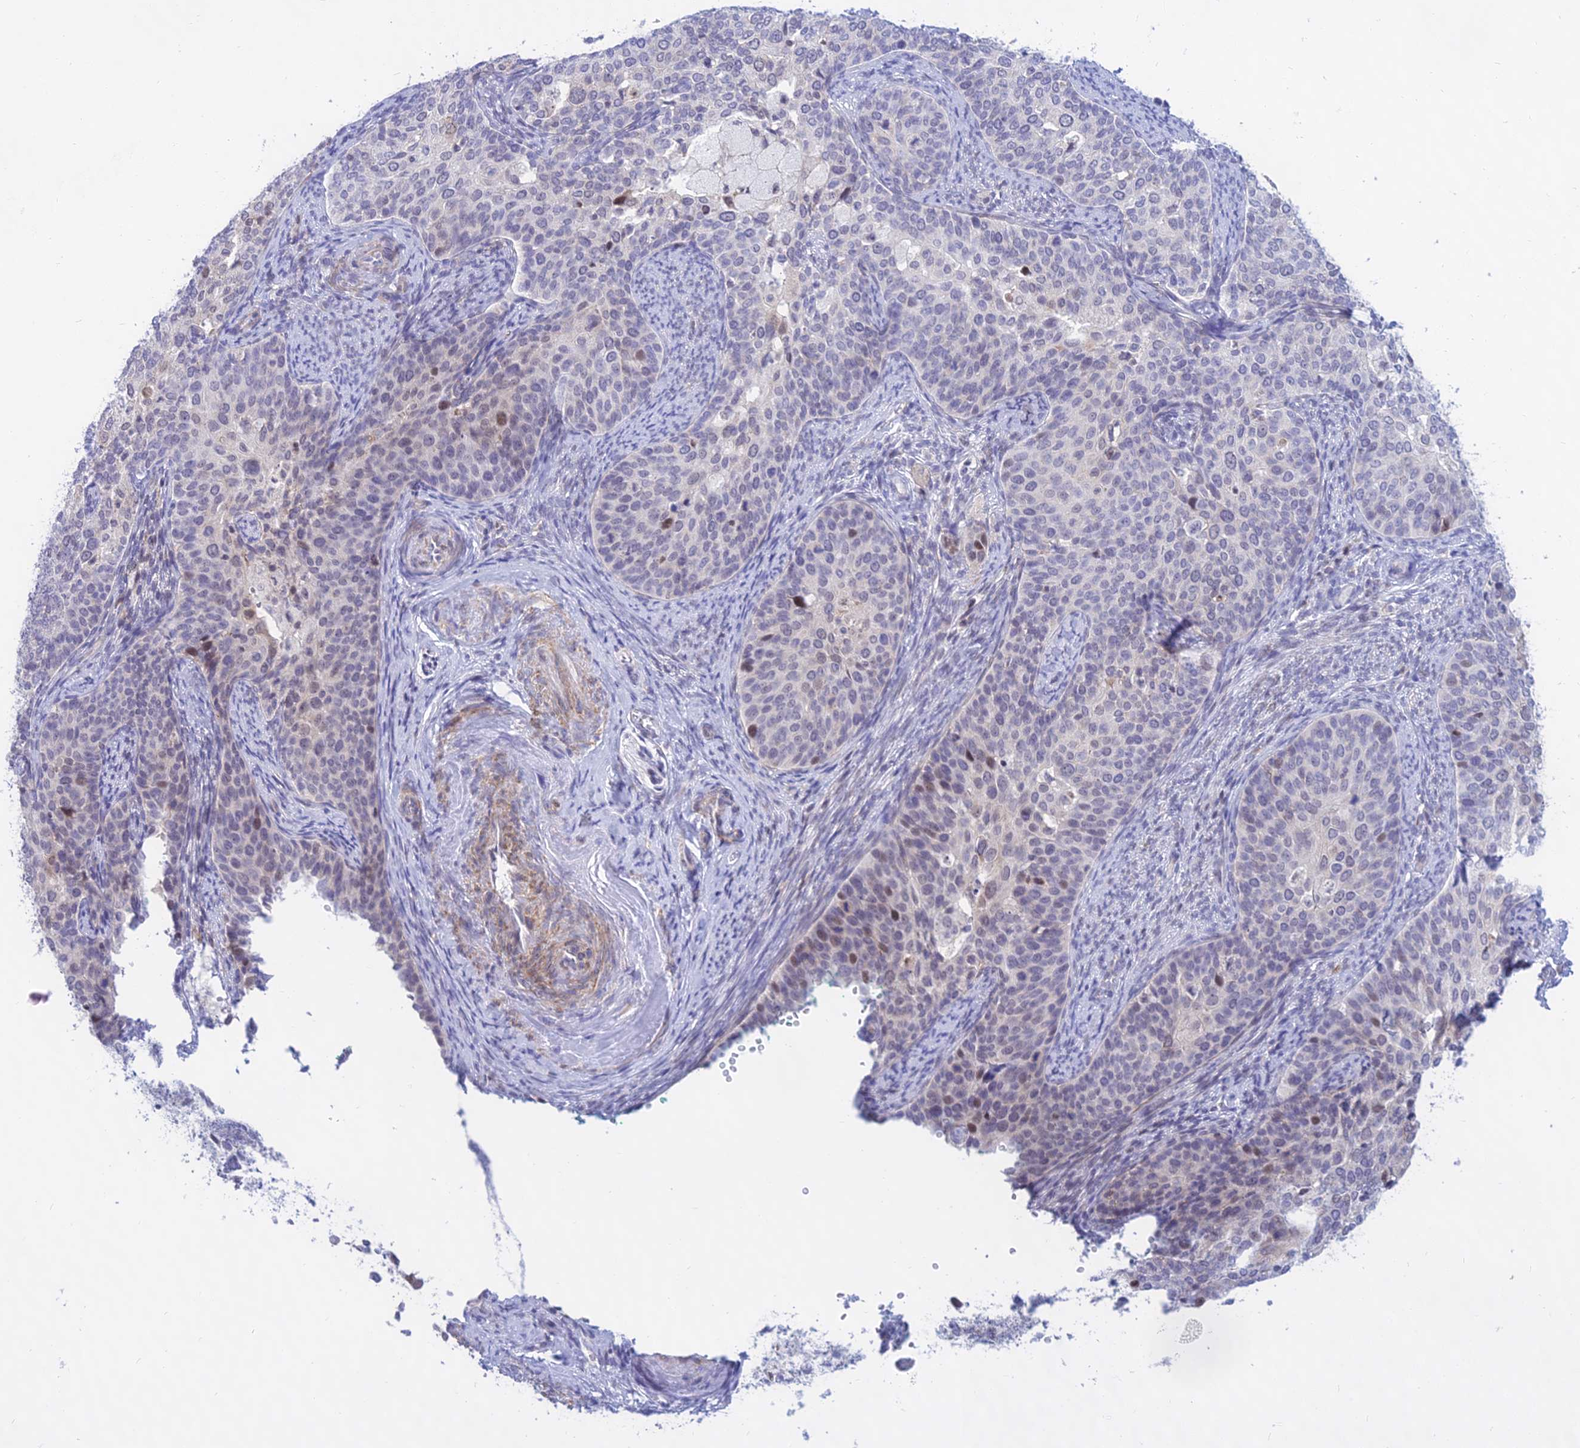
{"staining": {"intensity": "moderate", "quantity": "<25%", "location": "nuclear"}, "tissue": "cervical cancer", "cell_type": "Tumor cells", "image_type": "cancer", "snomed": [{"axis": "morphology", "description": "Squamous cell carcinoma, NOS"}, {"axis": "topography", "description": "Cervix"}], "caption": "The photomicrograph shows a brown stain indicating the presence of a protein in the nuclear of tumor cells in cervical squamous cell carcinoma. The protein is stained brown, and the nuclei are stained in blue (DAB IHC with brightfield microscopy, high magnification).", "gene": "KRR1", "patient": {"sex": "female", "age": 44}}